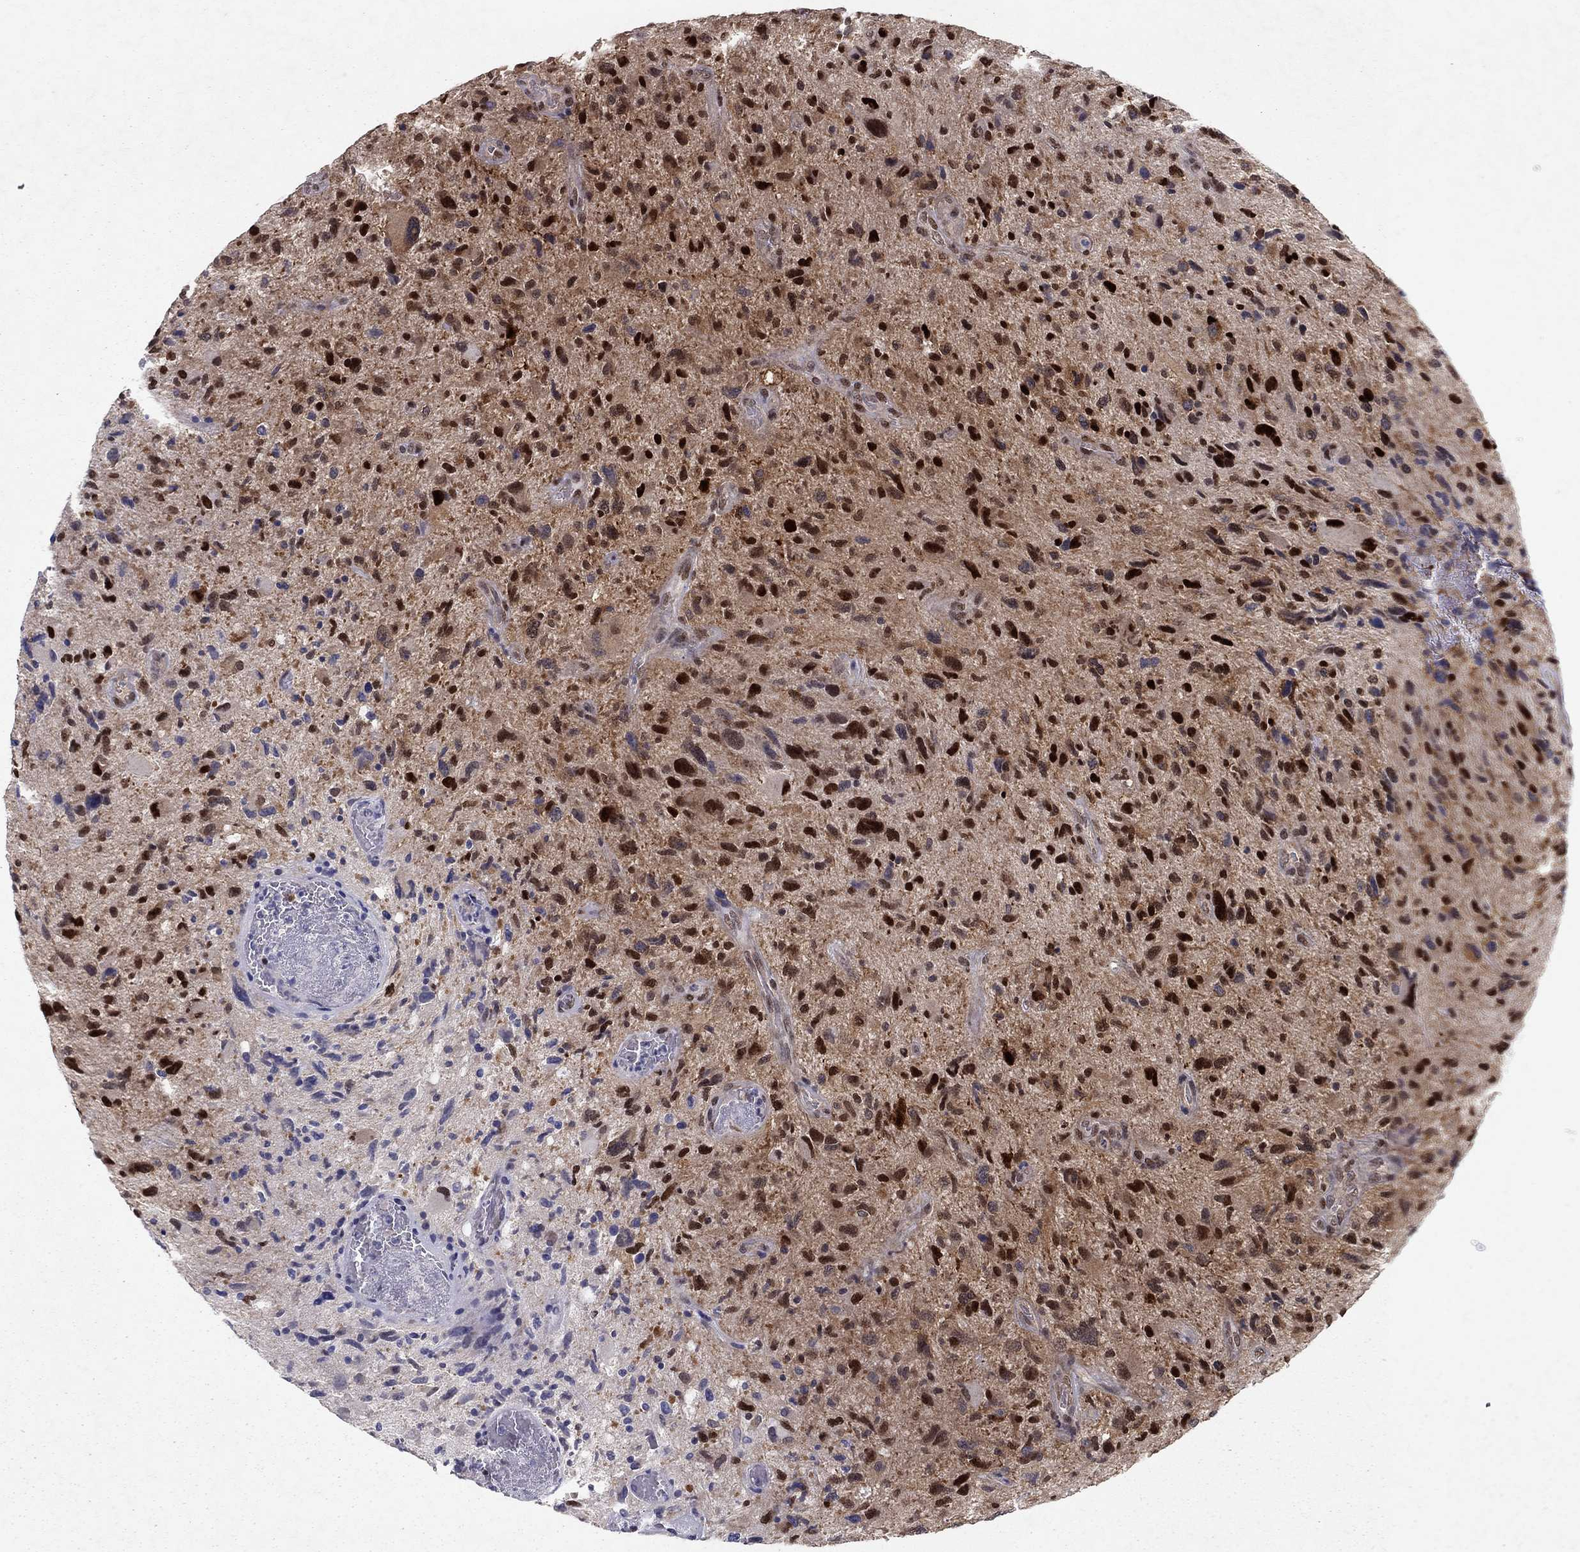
{"staining": {"intensity": "strong", "quantity": ">75%", "location": "nuclear"}, "tissue": "glioma", "cell_type": "Tumor cells", "image_type": "cancer", "snomed": [{"axis": "morphology", "description": "Glioma, malignant, NOS"}, {"axis": "morphology", "description": "Glioma, malignant, High grade"}, {"axis": "topography", "description": "Brain"}], "caption": "Immunohistochemical staining of human malignant glioma (high-grade) displays strong nuclear protein expression in approximately >75% of tumor cells.", "gene": "CRTC1", "patient": {"sex": "female", "age": 71}}